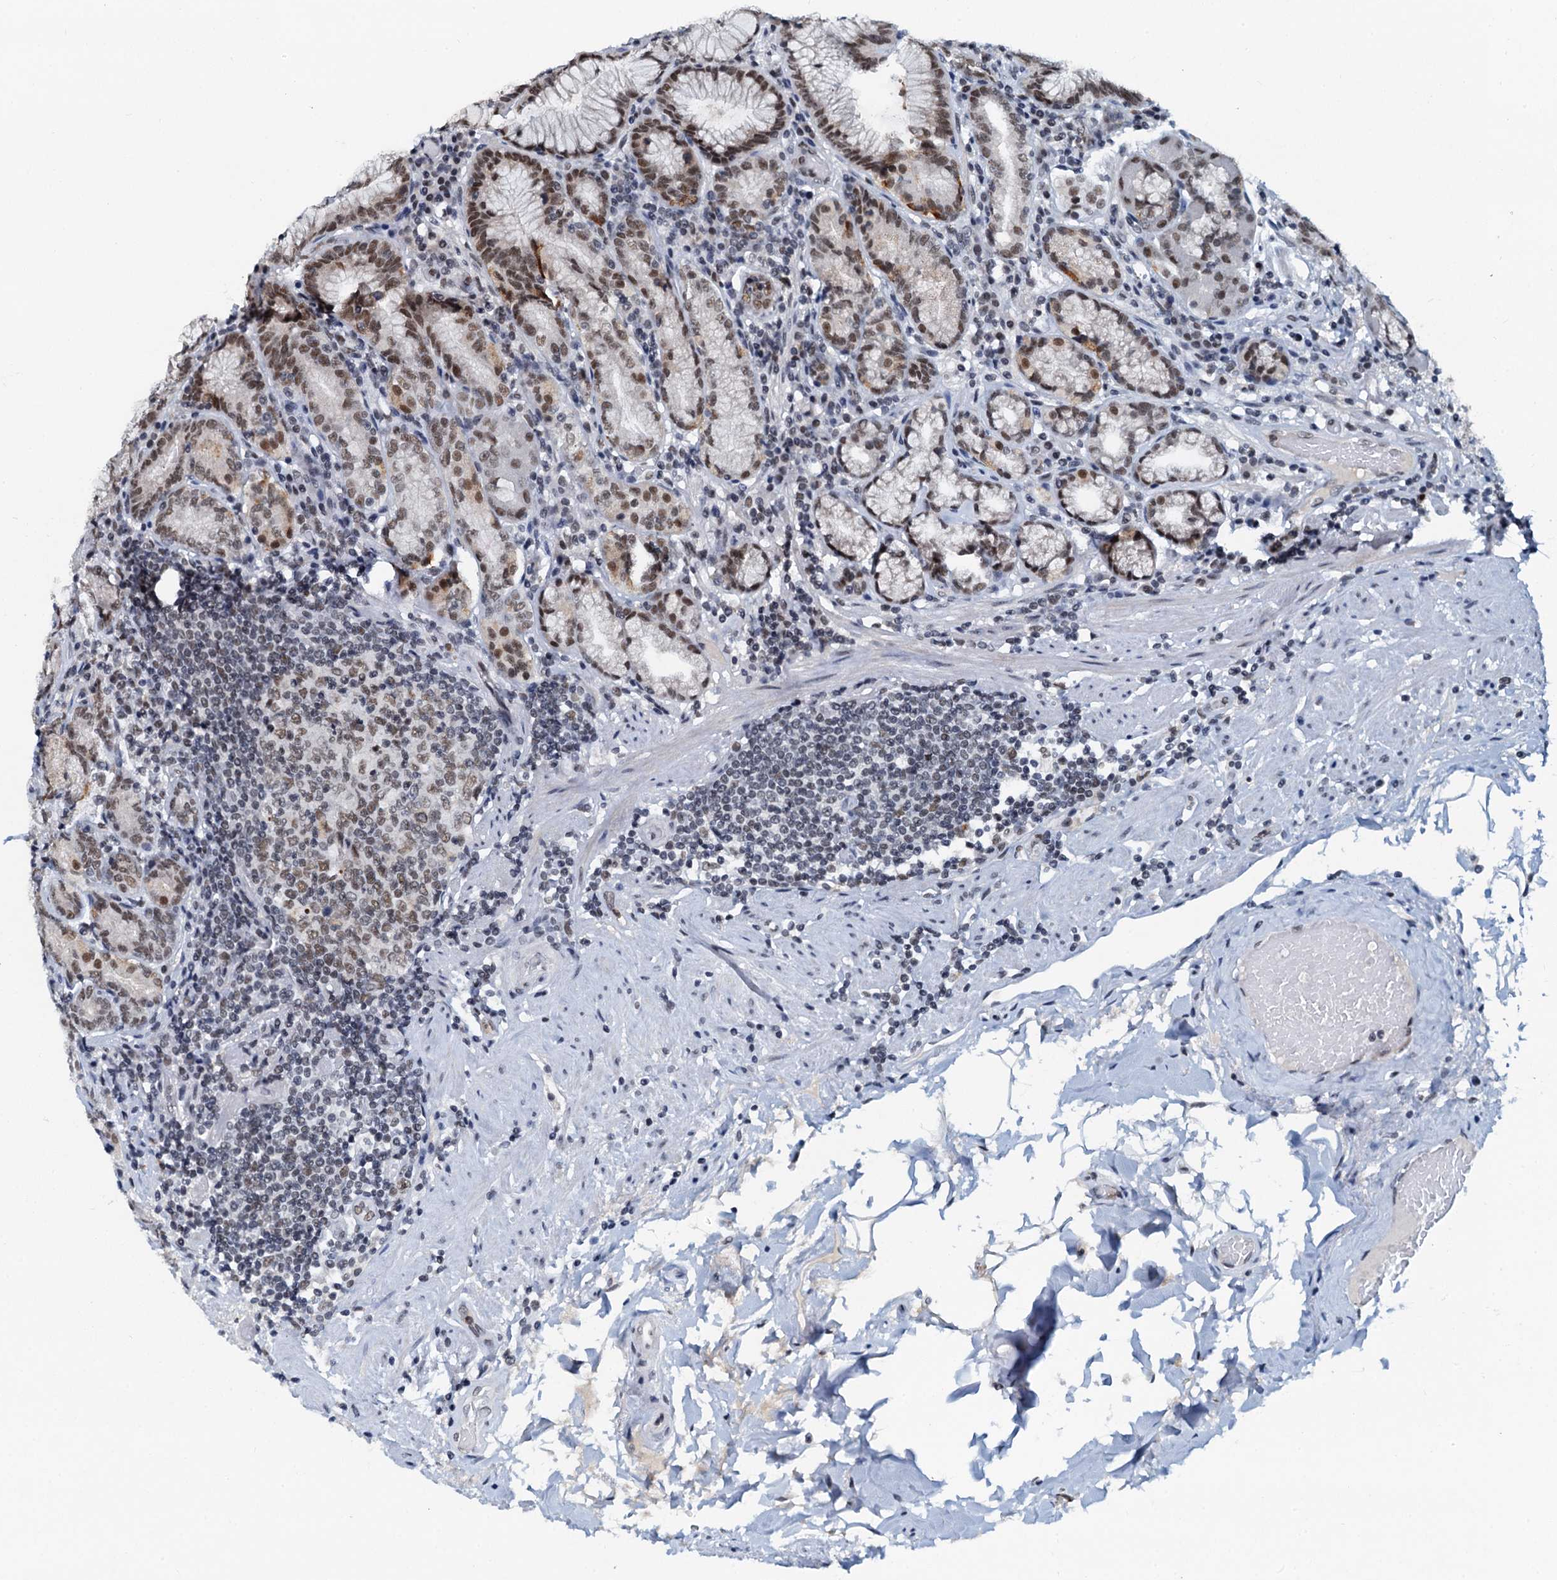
{"staining": {"intensity": "moderate", "quantity": ">75%", "location": "nuclear"}, "tissue": "stomach", "cell_type": "Glandular cells", "image_type": "normal", "snomed": [{"axis": "morphology", "description": "Normal tissue, NOS"}, {"axis": "topography", "description": "Stomach, upper"}, {"axis": "topography", "description": "Stomach, lower"}], "caption": "Glandular cells reveal medium levels of moderate nuclear staining in about >75% of cells in unremarkable stomach. Using DAB (3,3'-diaminobenzidine) (brown) and hematoxylin (blue) stains, captured at high magnification using brightfield microscopy.", "gene": "SNRPD1", "patient": {"sex": "female", "age": 76}}